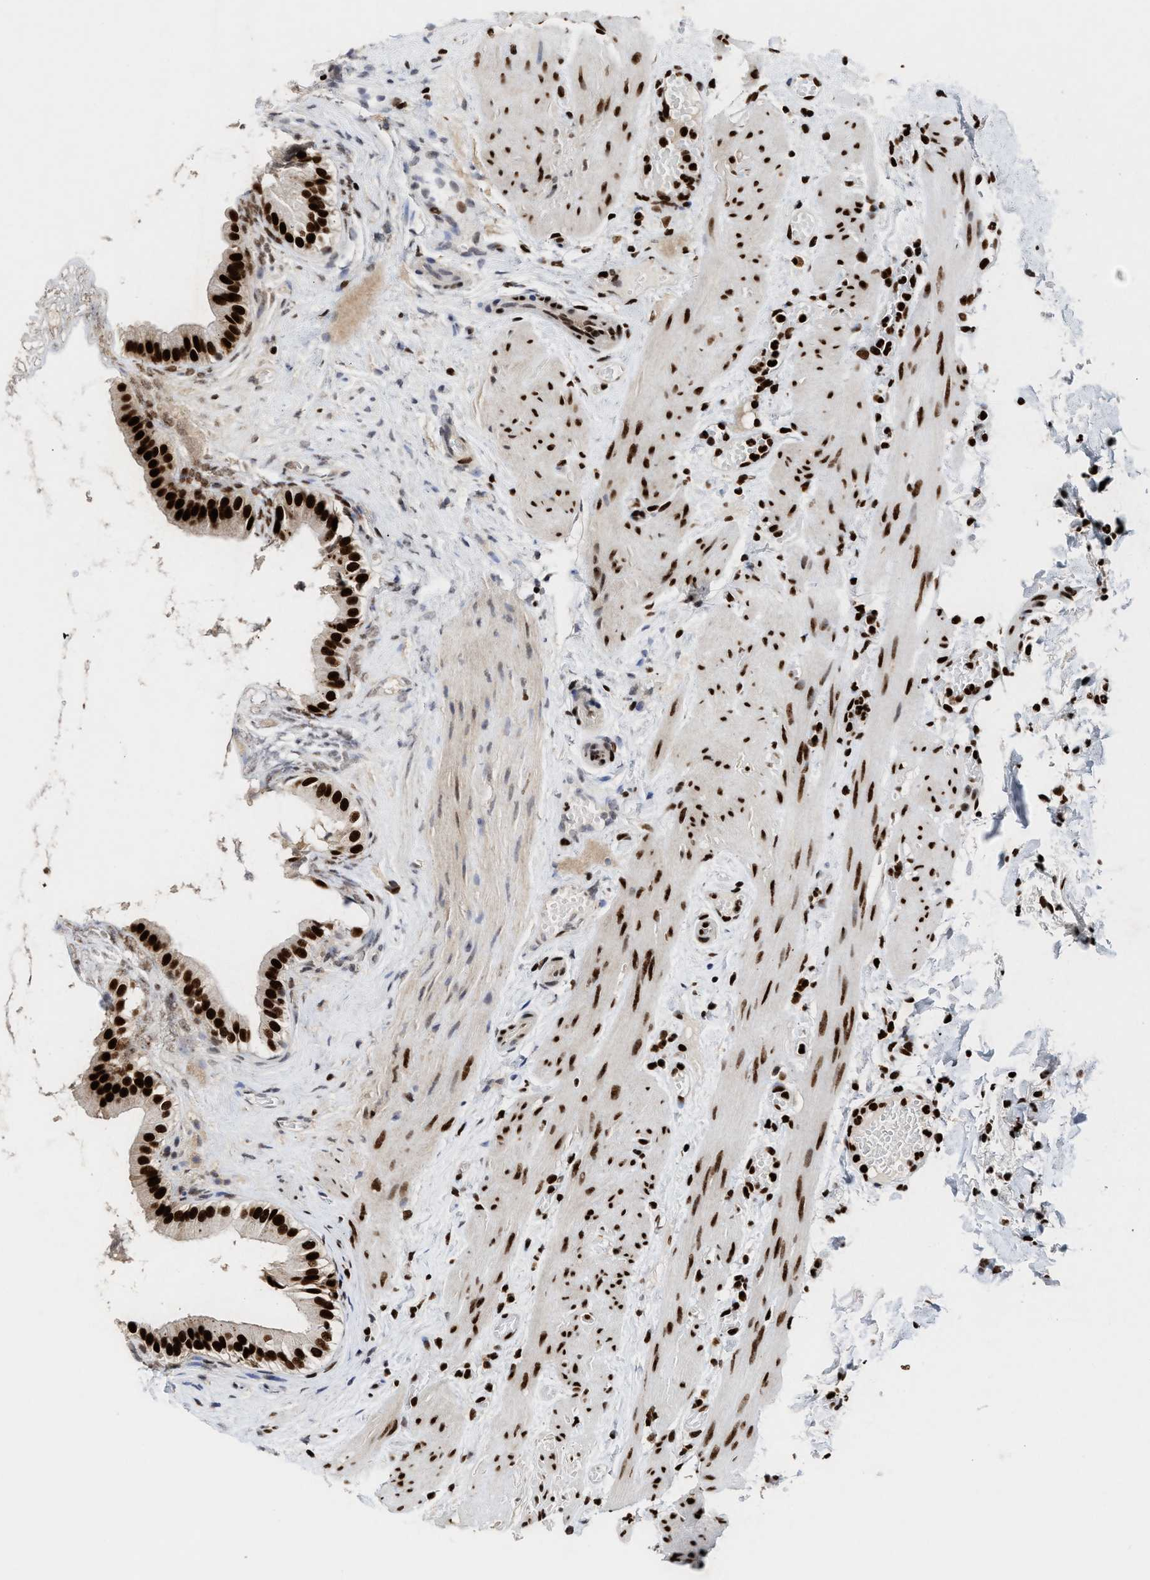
{"staining": {"intensity": "strong", "quantity": ">75%", "location": "cytoplasmic/membranous,nuclear"}, "tissue": "gallbladder", "cell_type": "Glandular cells", "image_type": "normal", "snomed": [{"axis": "morphology", "description": "Normal tissue, NOS"}, {"axis": "topography", "description": "Gallbladder"}], "caption": "Immunohistochemistry histopathology image of benign gallbladder stained for a protein (brown), which displays high levels of strong cytoplasmic/membranous,nuclear staining in approximately >75% of glandular cells.", "gene": "ALYREF", "patient": {"sex": "female", "age": 26}}